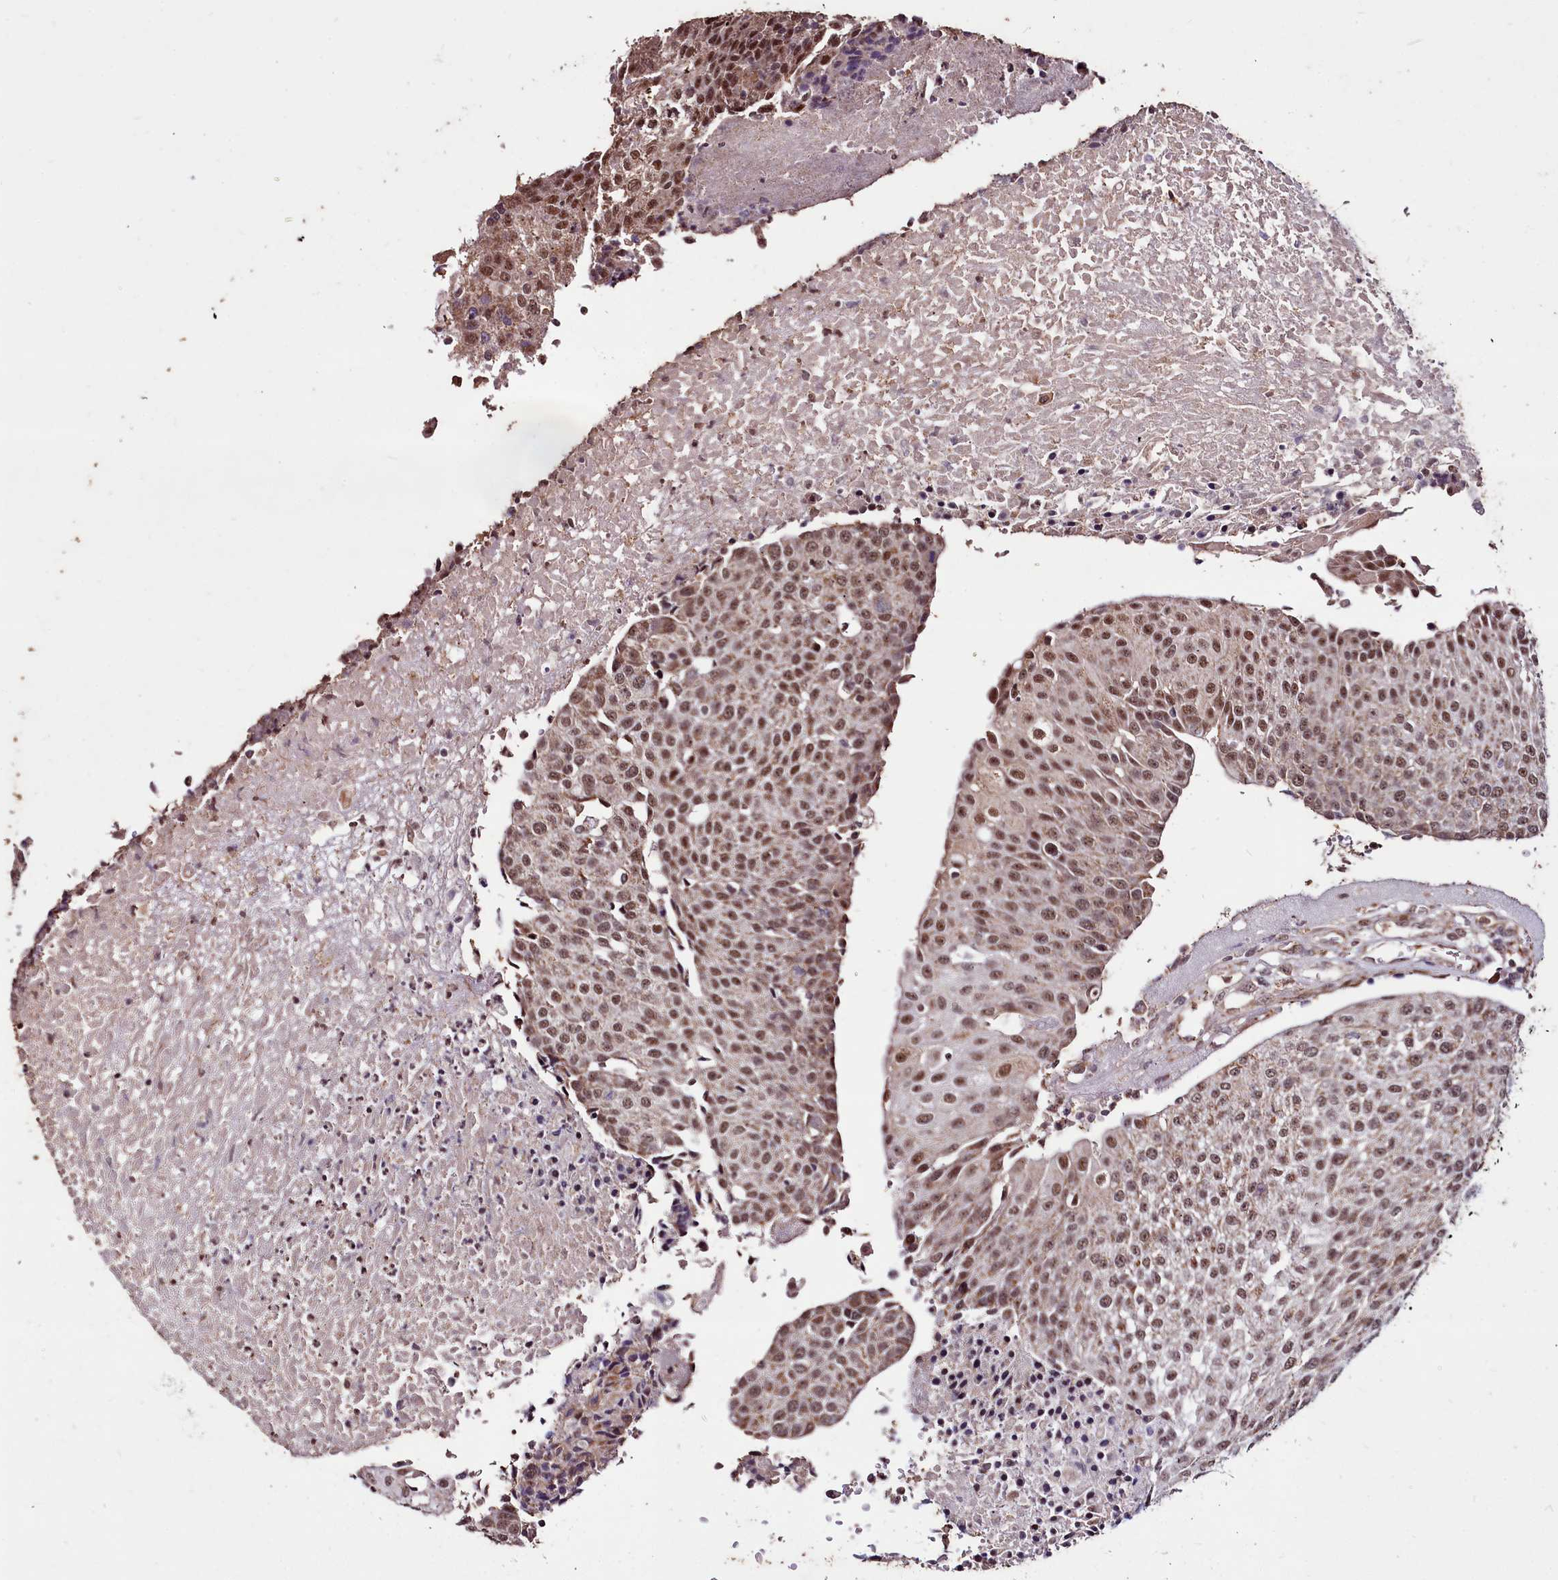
{"staining": {"intensity": "moderate", "quantity": ">75%", "location": "cytoplasmic/membranous,nuclear"}, "tissue": "urothelial cancer", "cell_type": "Tumor cells", "image_type": "cancer", "snomed": [{"axis": "morphology", "description": "Urothelial carcinoma, High grade"}, {"axis": "topography", "description": "Urinary bladder"}], "caption": "An immunohistochemistry image of tumor tissue is shown. Protein staining in brown shows moderate cytoplasmic/membranous and nuclear positivity in urothelial cancer within tumor cells. Using DAB (3,3'-diaminobenzidine) (brown) and hematoxylin (blue) stains, captured at high magnification using brightfield microscopy.", "gene": "CLK3", "patient": {"sex": "female", "age": 85}}